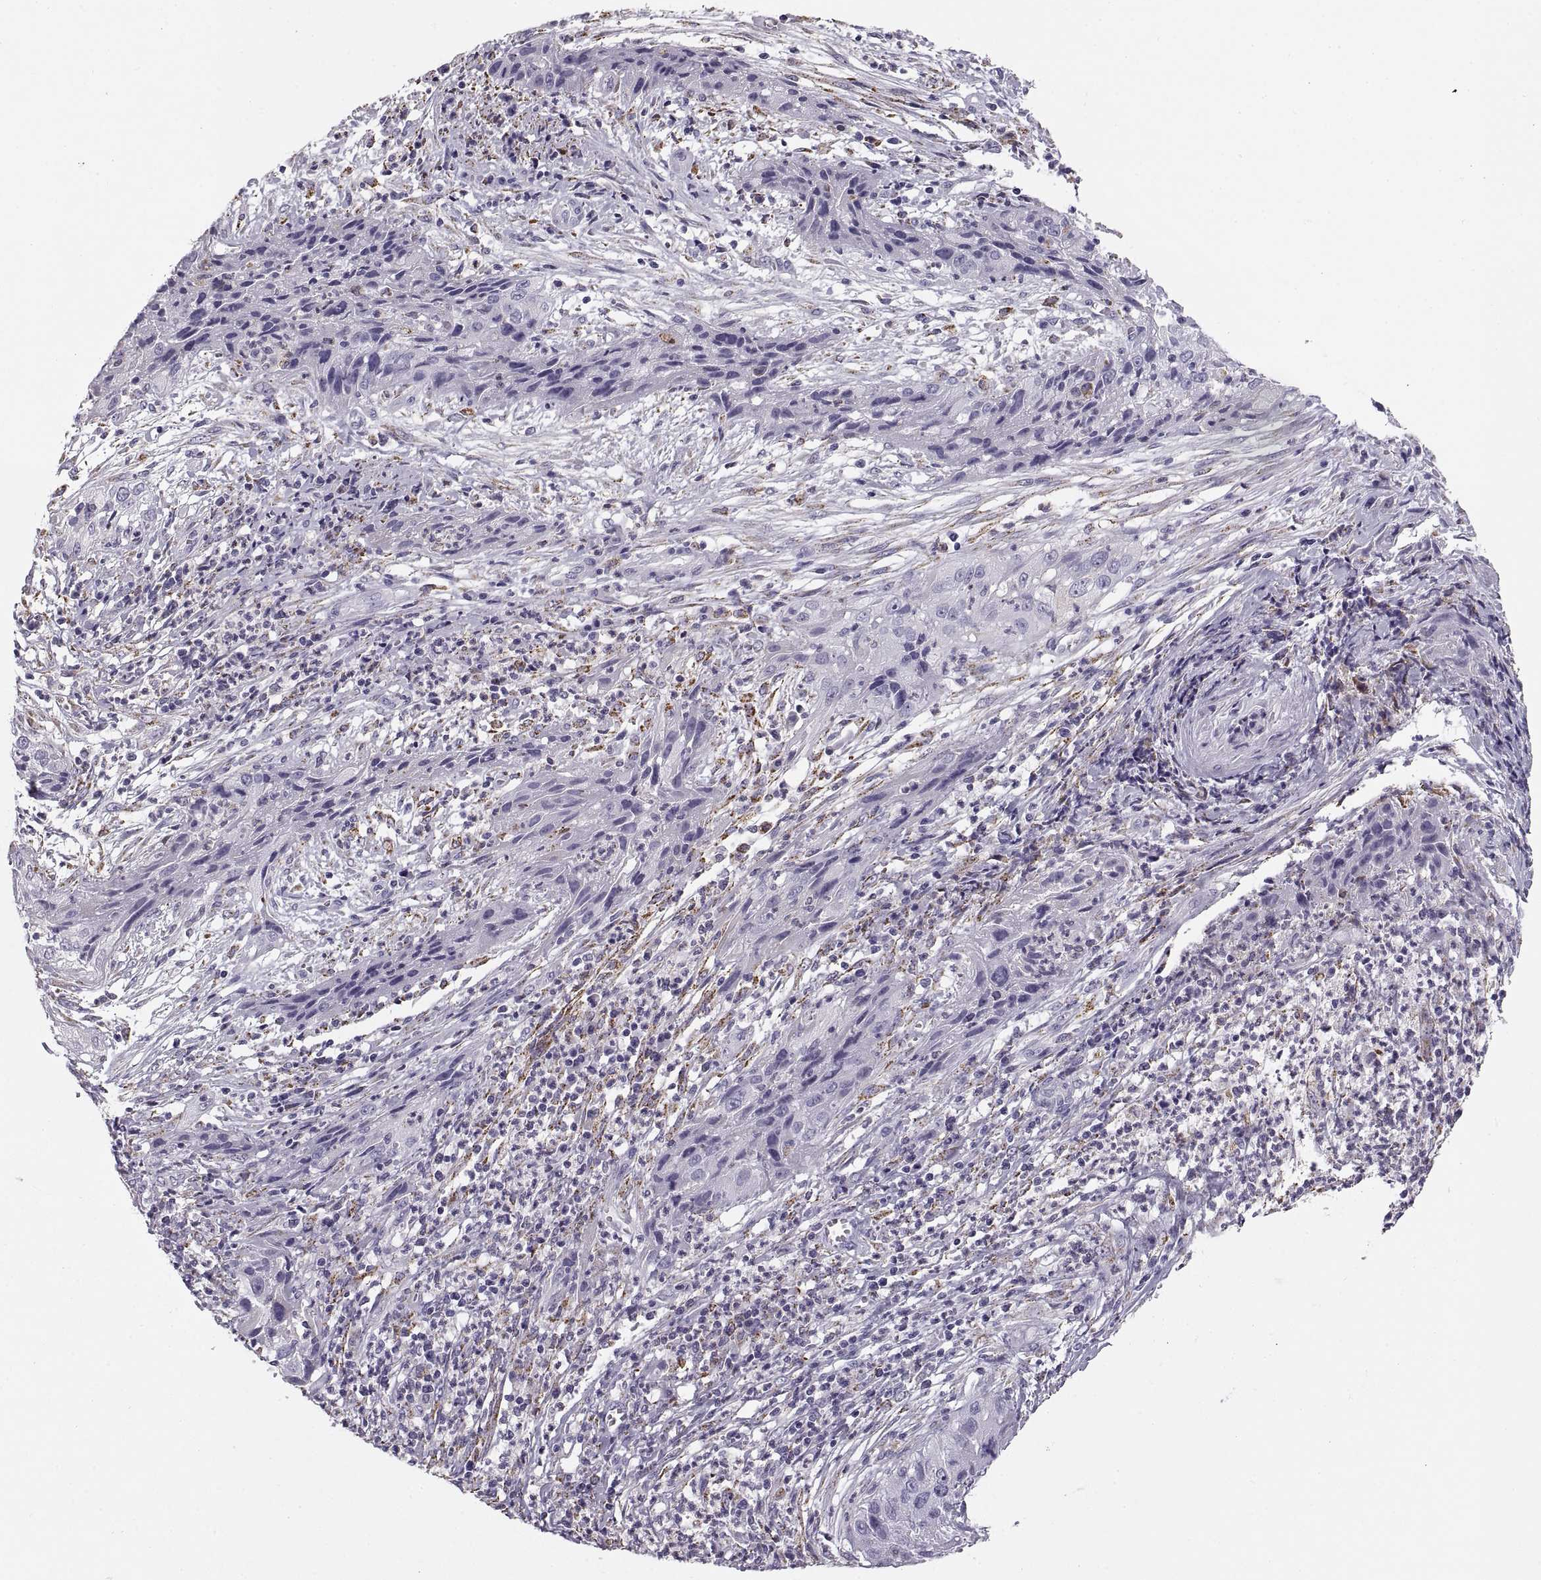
{"staining": {"intensity": "negative", "quantity": "none", "location": "none"}, "tissue": "cervical cancer", "cell_type": "Tumor cells", "image_type": "cancer", "snomed": [{"axis": "morphology", "description": "Squamous cell carcinoma, NOS"}, {"axis": "topography", "description": "Cervix"}], "caption": "The image reveals no significant positivity in tumor cells of cervical cancer.", "gene": "COL9A3", "patient": {"sex": "female", "age": 32}}